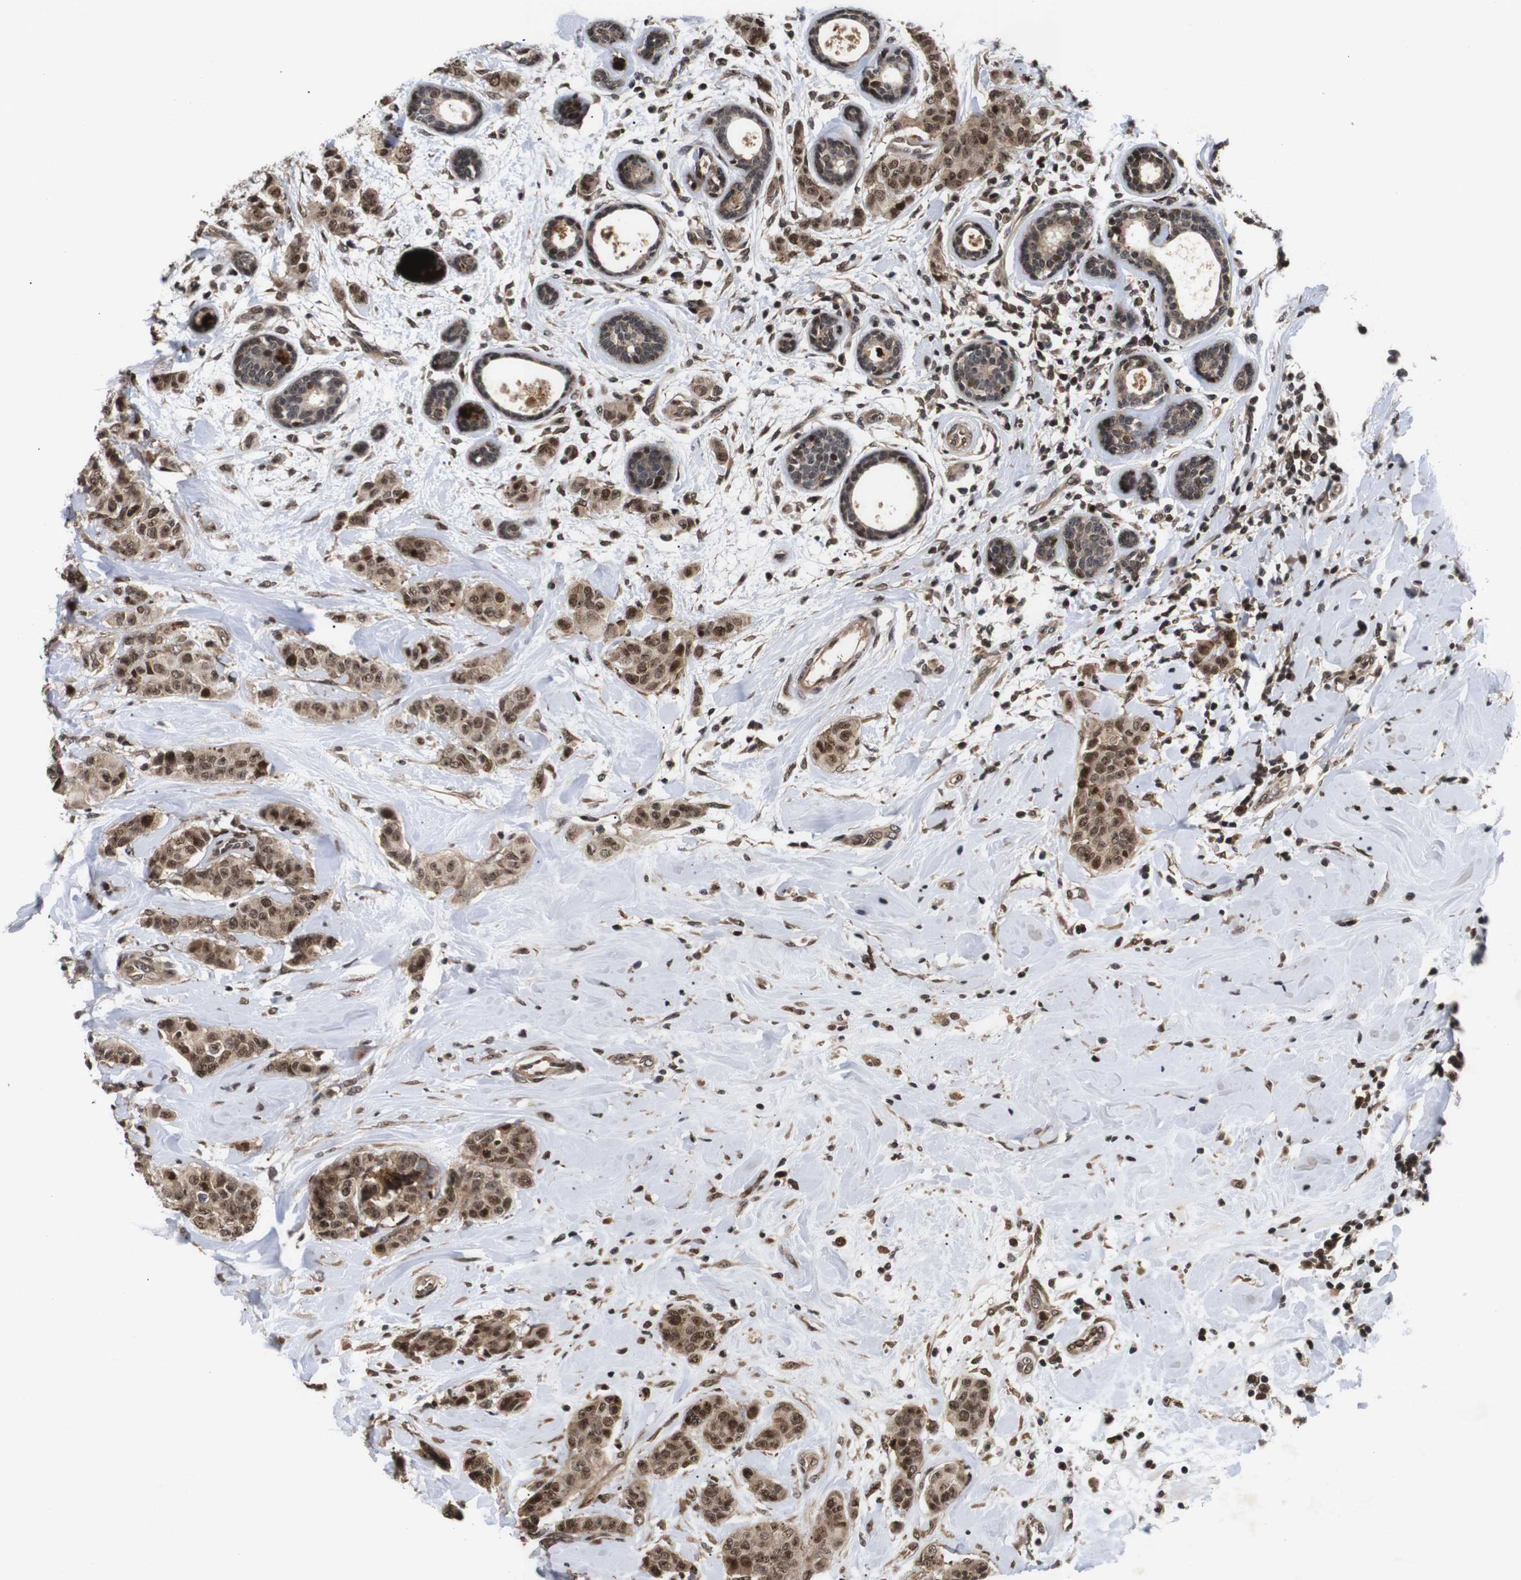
{"staining": {"intensity": "moderate", "quantity": ">75%", "location": "cytoplasmic/membranous,nuclear"}, "tissue": "breast cancer", "cell_type": "Tumor cells", "image_type": "cancer", "snomed": [{"axis": "morphology", "description": "Normal tissue, NOS"}, {"axis": "morphology", "description": "Duct carcinoma"}, {"axis": "topography", "description": "Breast"}], "caption": "IHC (DAB (3,3'-diaminobenzidine)) staining of breast cancer (infiltrating ductal carcinoma) shows moderate cytoplasmic/membranous and nuclear protein staining in about >75% of tumor cells.", "gene": "KIF23", "patient": {"sex": "female", "age": 40}}